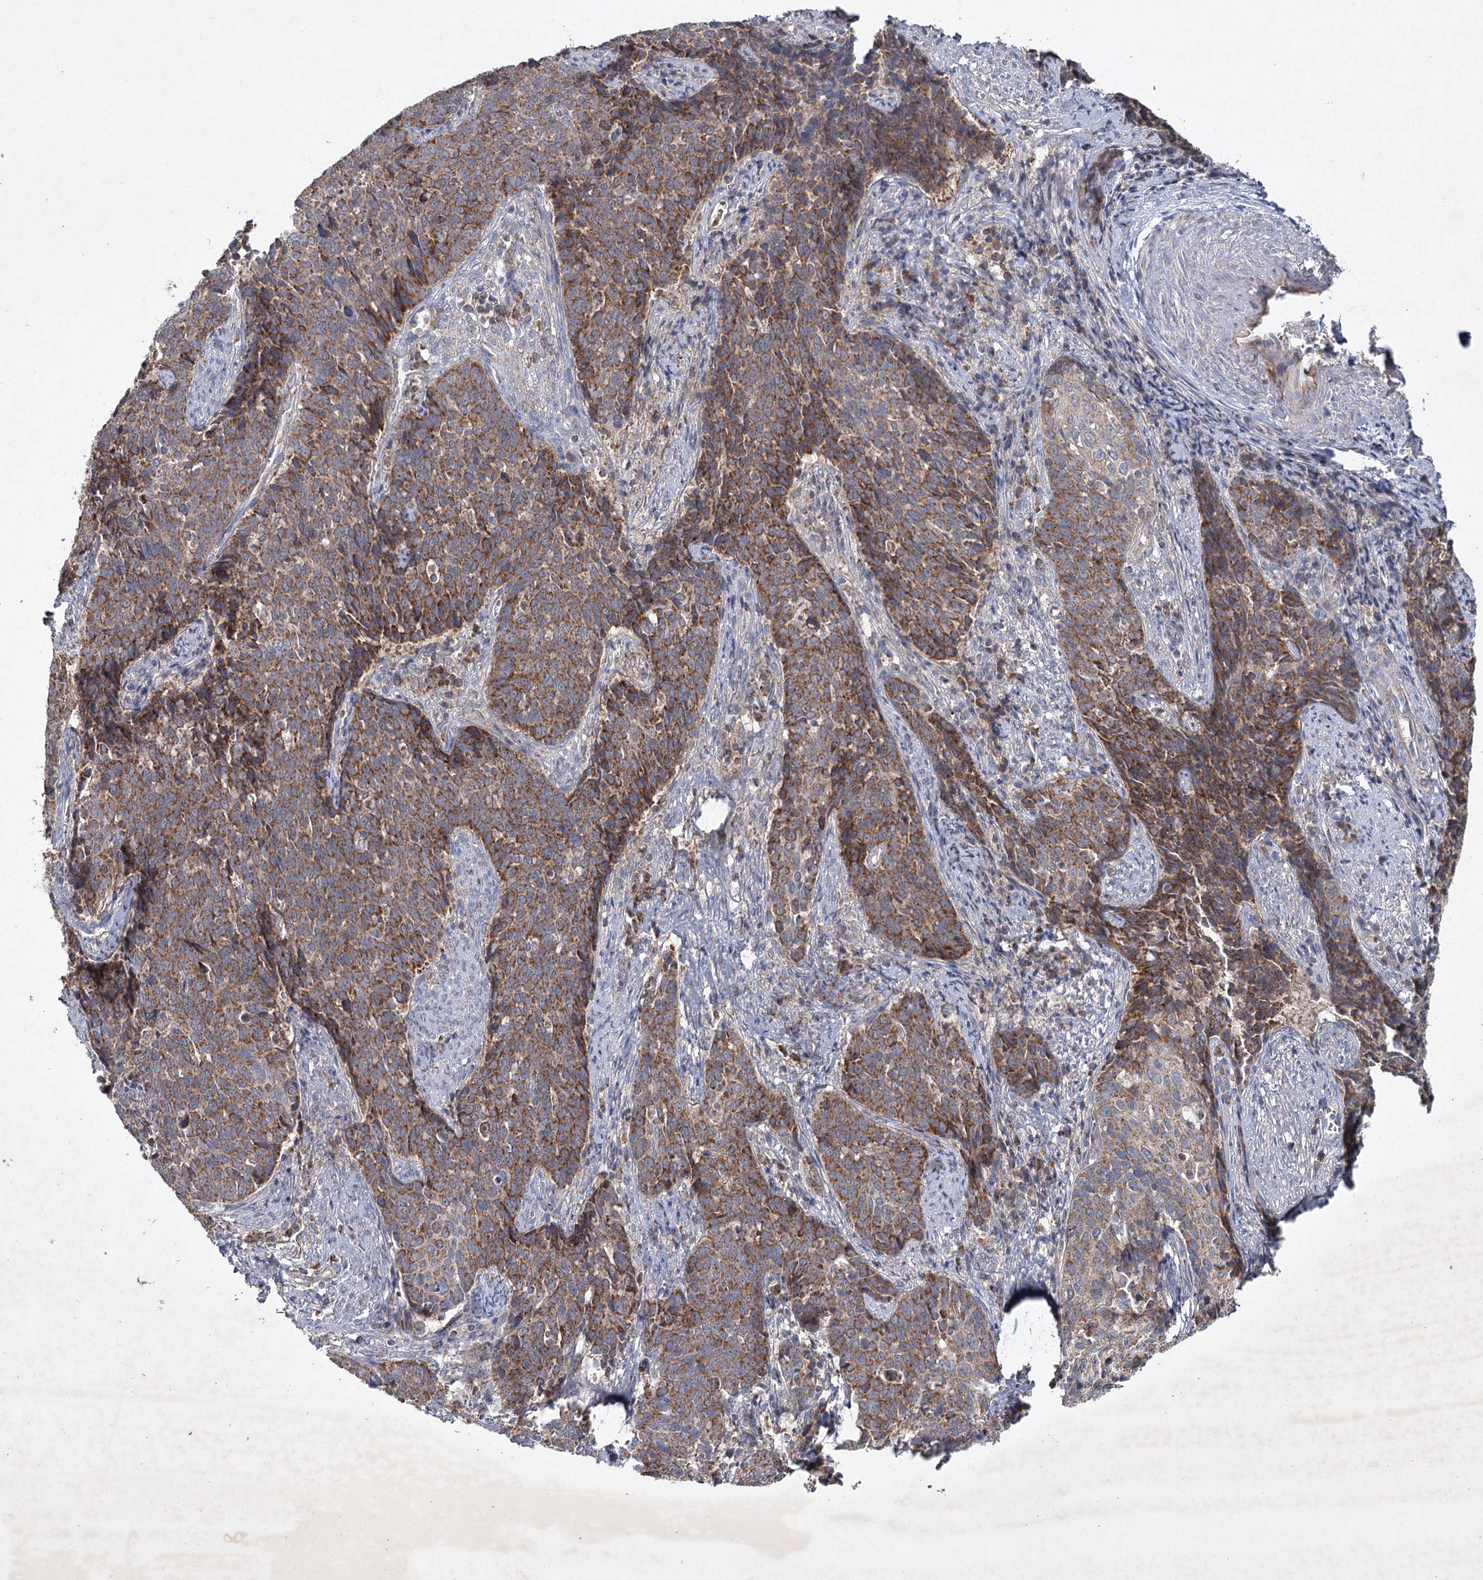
{"staining": {"intensity": "moderate", "quantity": ">75%", "location": "cytoplasmic/membranous"}, "tissue": "cervical cancer", "cell_type": "Tumor cells", "image_type": "cancer", "snomed": [{"axis": "morphology", "description": "Squamous cell carcinoma, NOS"}, {"axis": "topography", "description": "Cervix"}], "caption": "The photomicrograph displays staining of cervical squamous cell carcinoma, revealing moderate cytoplasmic/membranous protein staining (brown color) within tumor cells.", "gene": "MRPL44", "patient": {"sex": "female", "age": 39}}